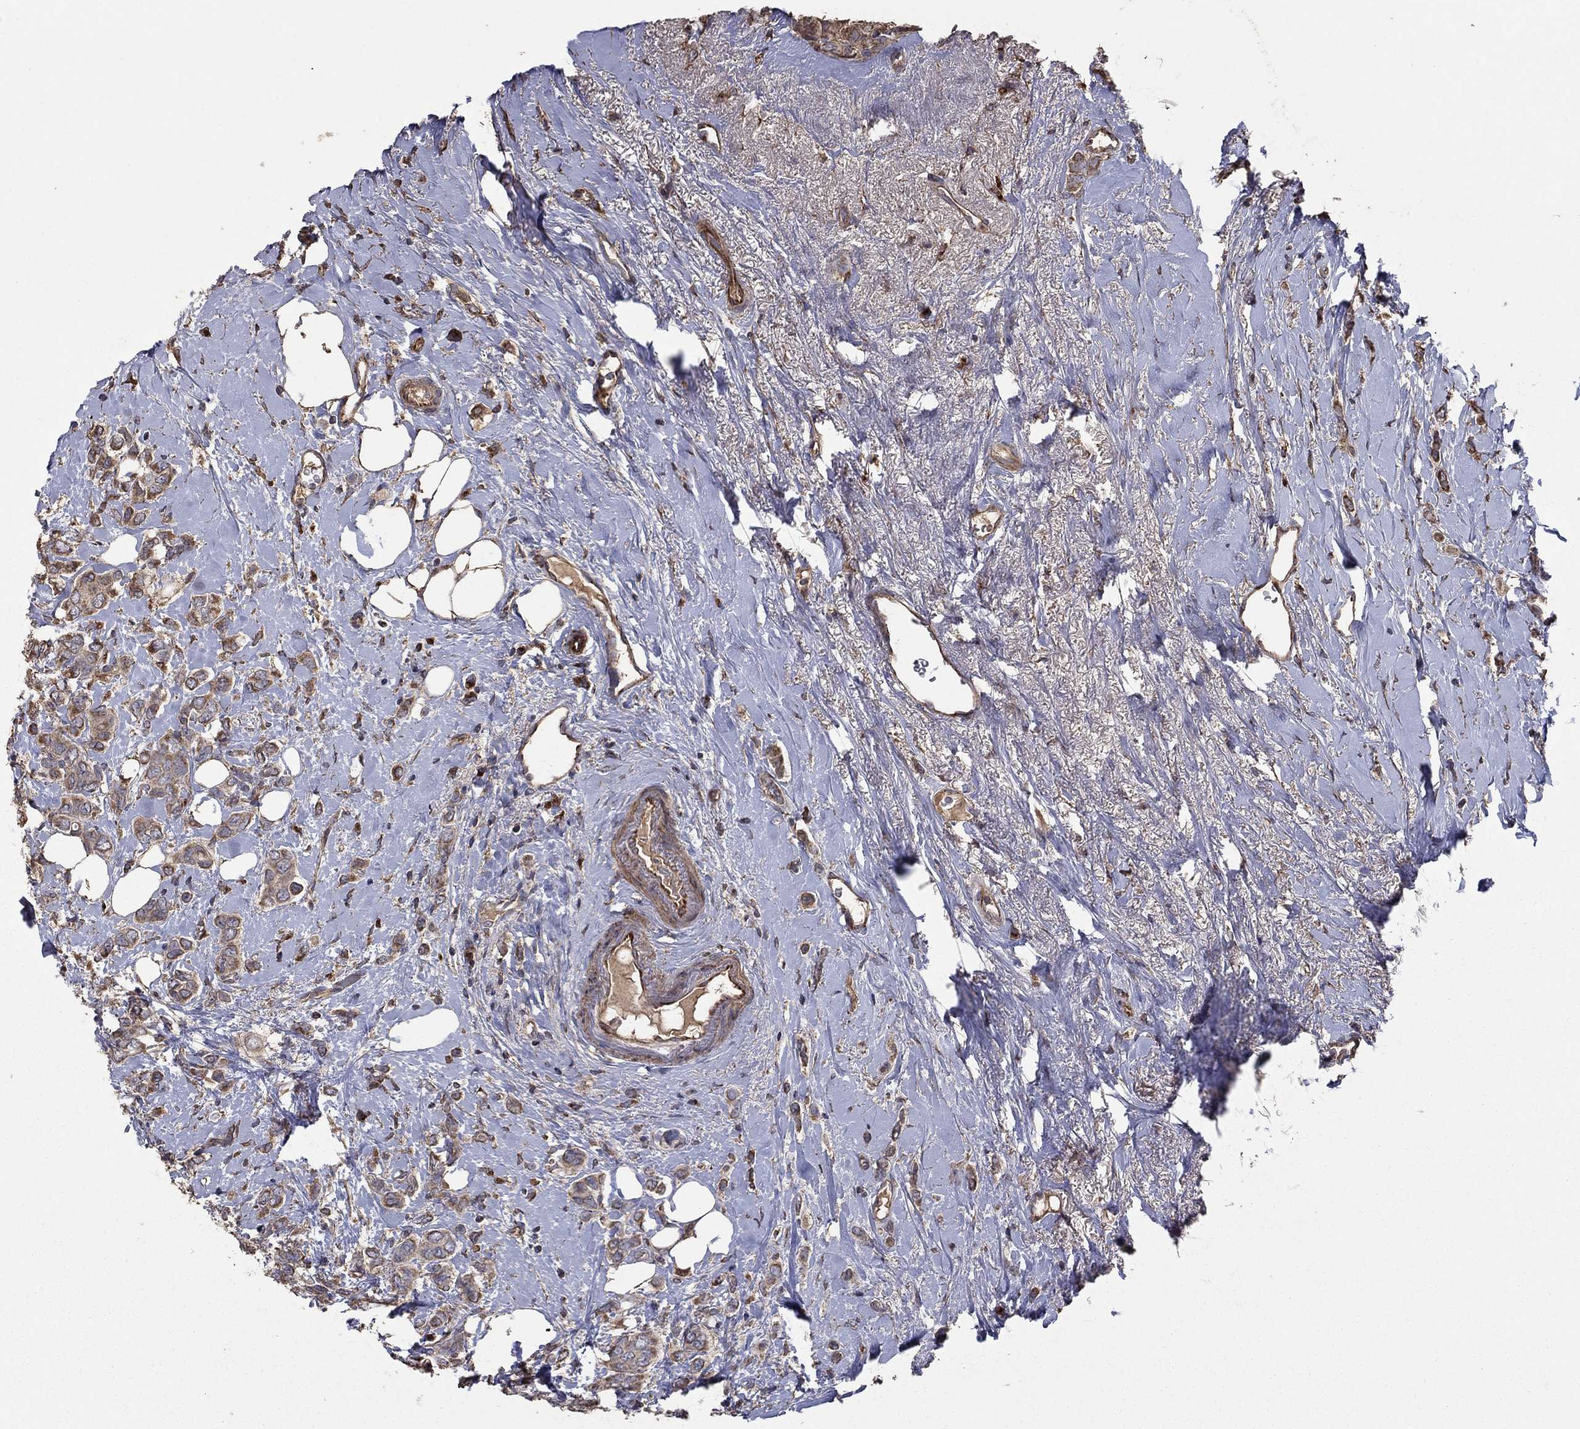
{"staining": {"intensity": "moderate", "quantity": ">75%", "location": "cytoplasmic/membranous"}, "tissue": "breast cancer", "cell_type": "Tumor cells", "image_type": "cancer", "snomed": [{"axis": "morphology", "description": "Lobular carcinoma"}, {"axis": "topography", "description": "Breast"}], "caption": "Immunohistochemical staining of human breast cancer exhibits medium levels of moderate cytoplasmic/membranous protein staining in approximately >75% of tumor cells.", "gene": "FLT4", "patient": {"sex": "female", "age": 66}}